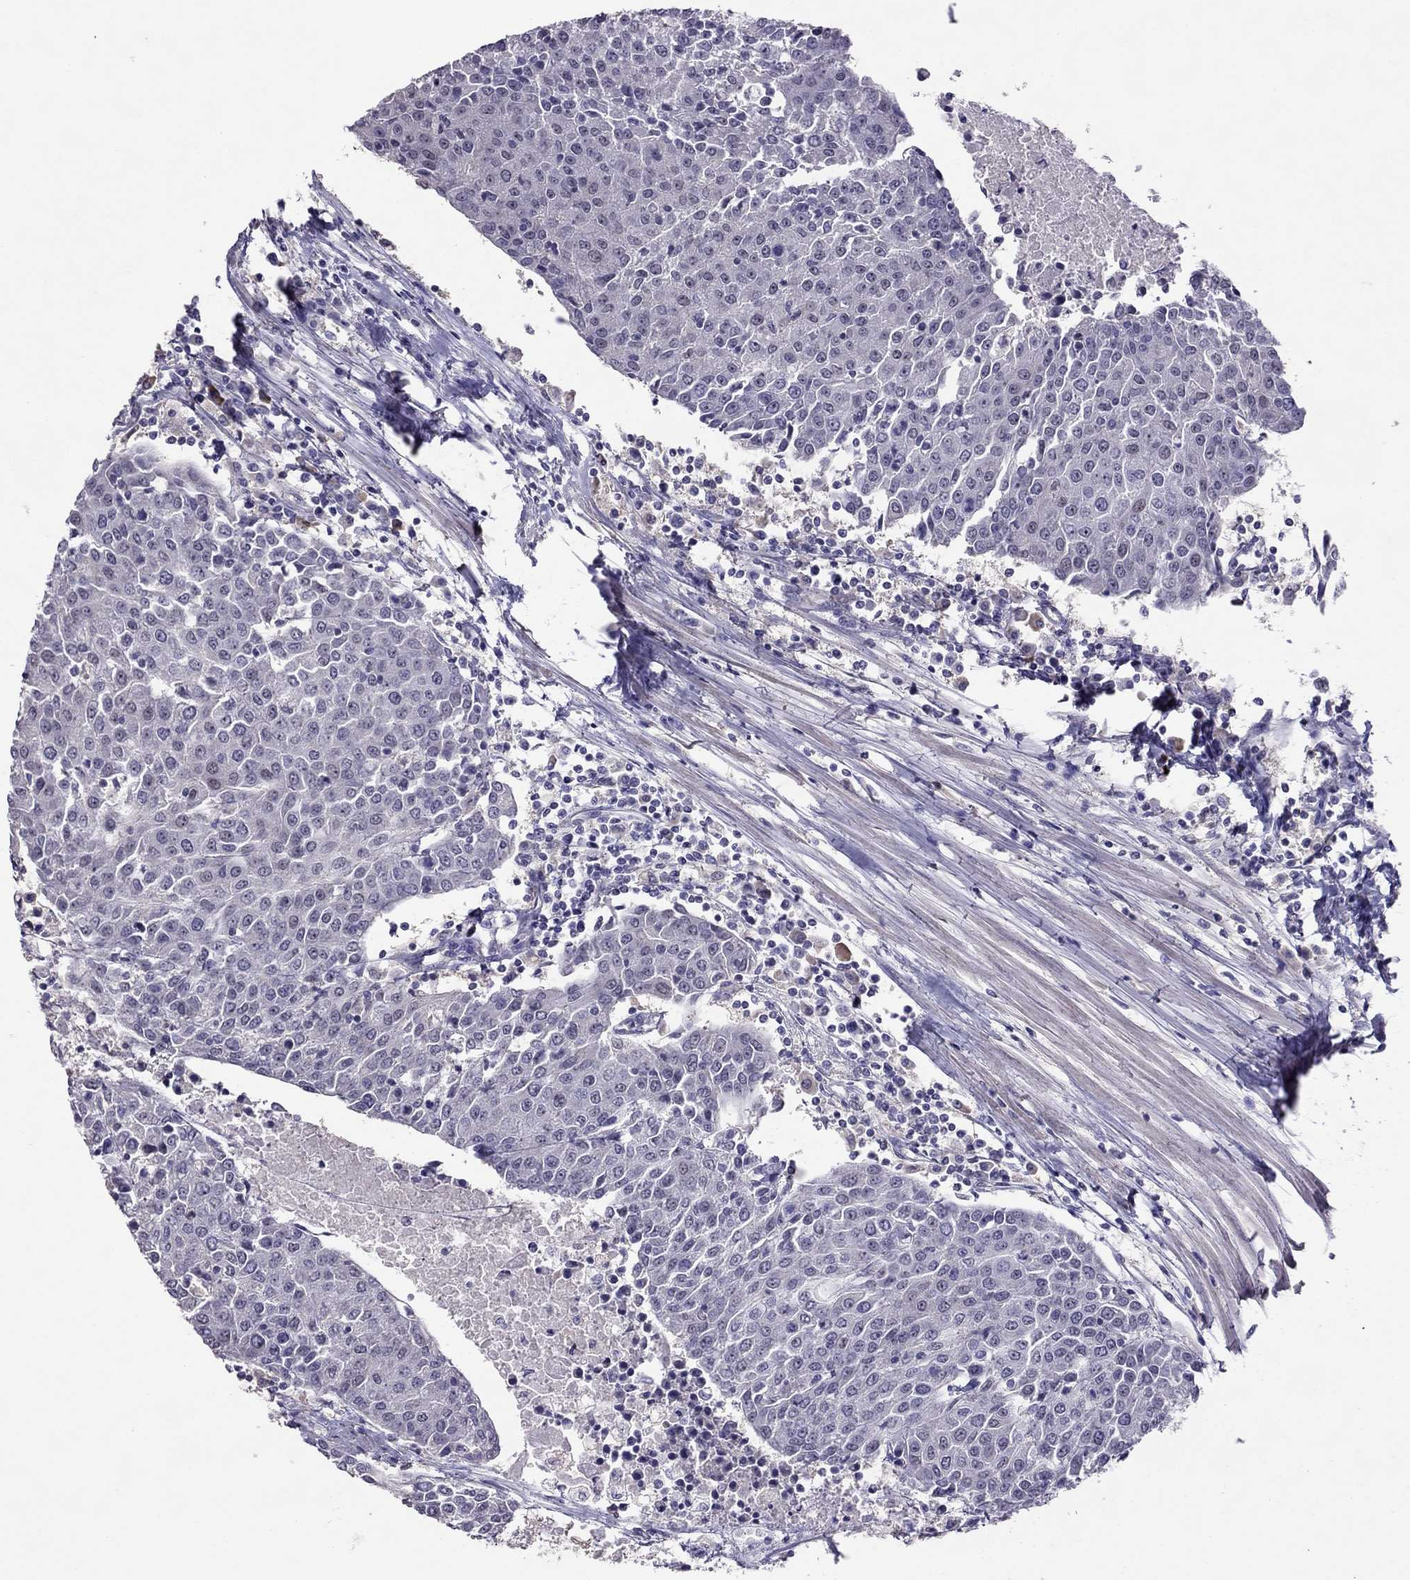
{"staining": {"intensity": "negative", "quantity": "none", "location": "none"}, "tissue": "urothelial cancer", "cell_type": "Tumor cells", "image_type": "cancer", "snomed": [{"axis": "morphology", "description": "Urothelial carcinoma, High grade"}, {"axis": "topography", "description": "Urinary bladder"}], "caption": "There is no significant positivity in tumor cells of urothelial carcinoma (high-grade).", "gene": "LRRC46", "patient": {"sex": "female", "age": 85}}